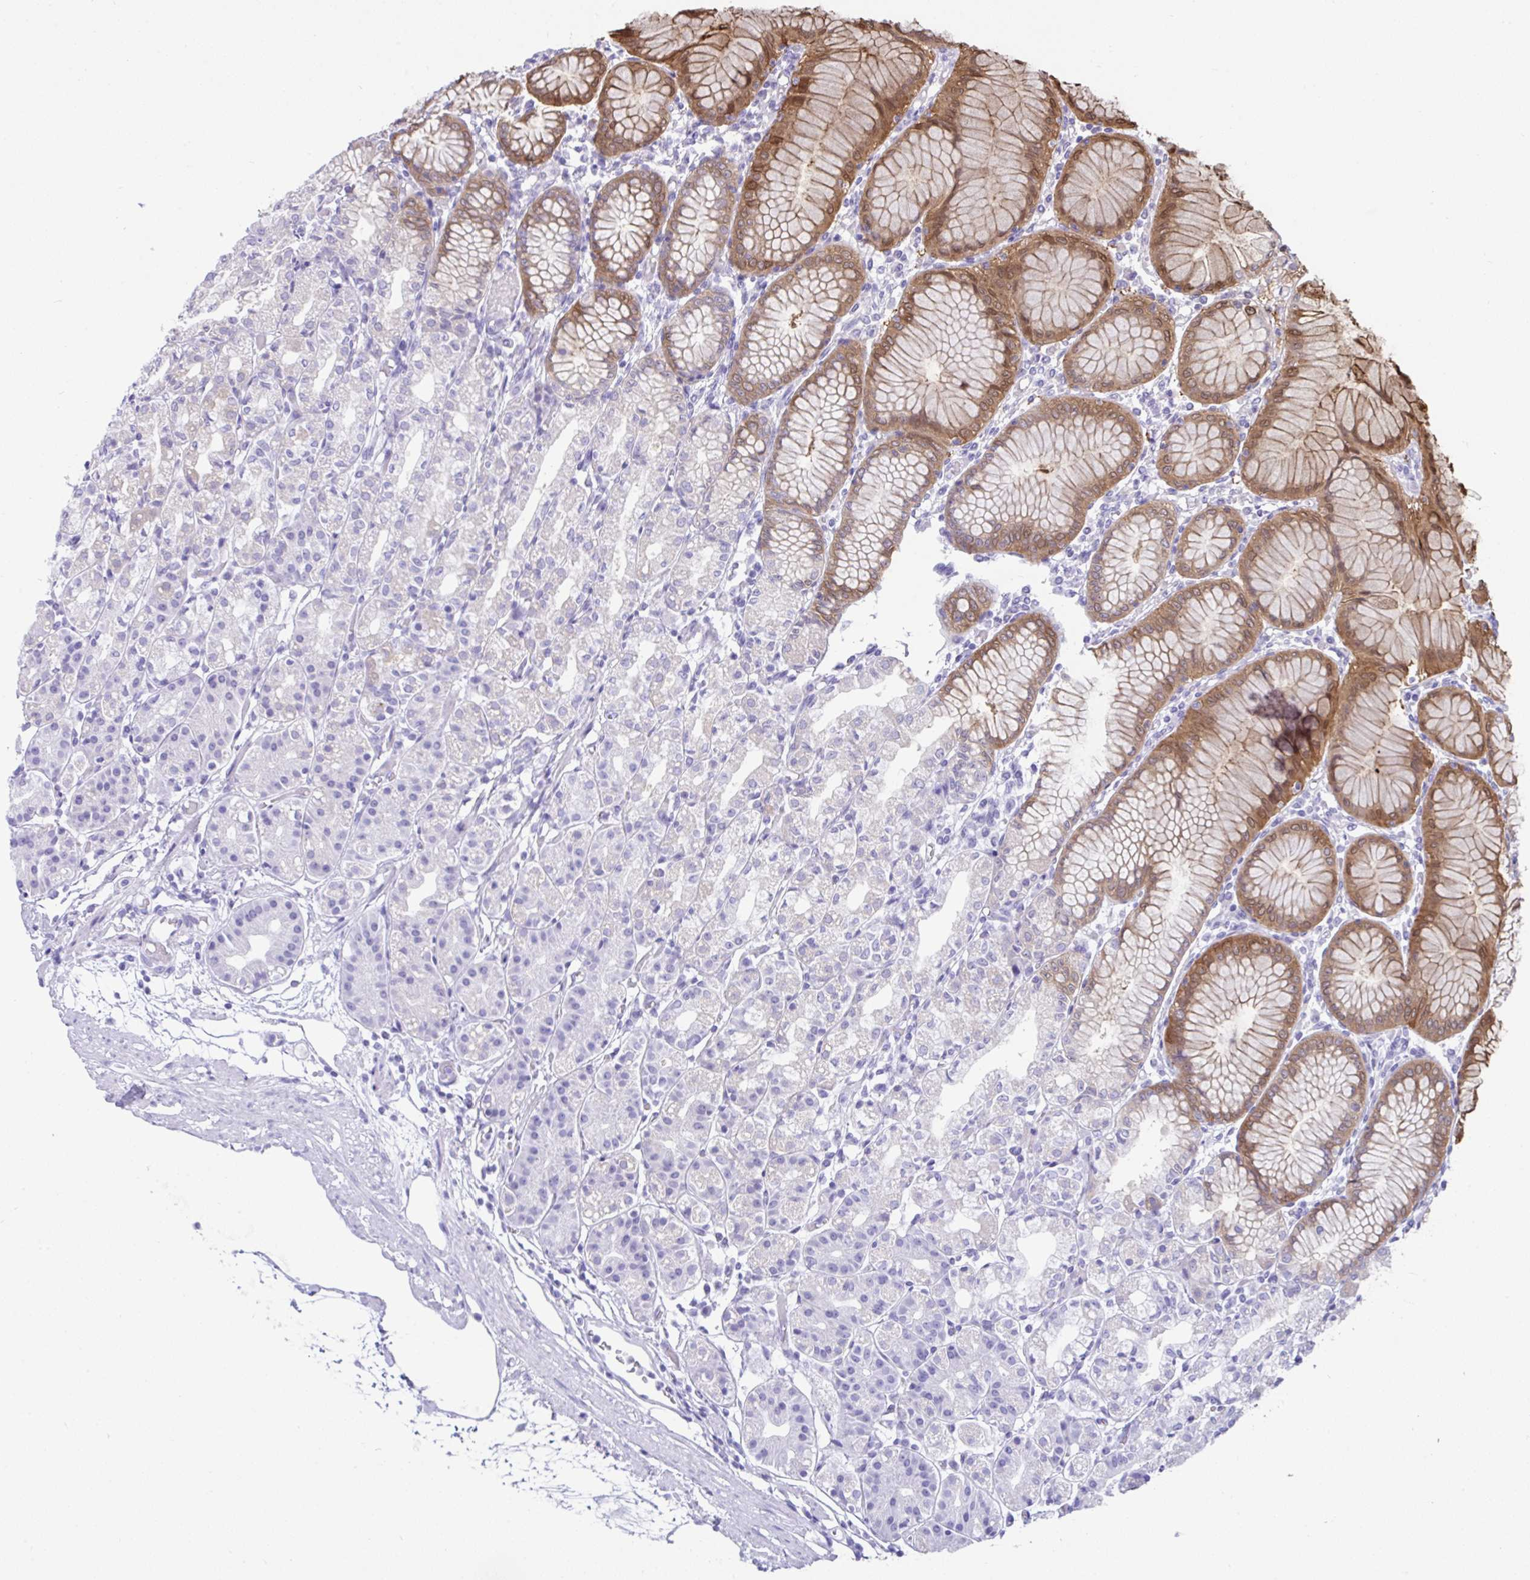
{"staining": {"intensity": "moderate", "quantity": "<25%", "location": "cytoplasmic/membranous,nuclear"}, "tissue": "stomach", "cell_type": "Glandular cells", "image_type": "normal", "snomed": [{"axis": "morphology", "description": "Normal tissue, NOS"}, {"axis": "topography", "description": "Stomach"}], "caption": "About <25% of glandular cells in benign human stomach exhibit moderate cytoplasmic/membranous,nuclear protein positivity as visualized by brown immunohistochemical staining.", "gene": "PSCA", "patient": {"sex": "female", "age": 57}}